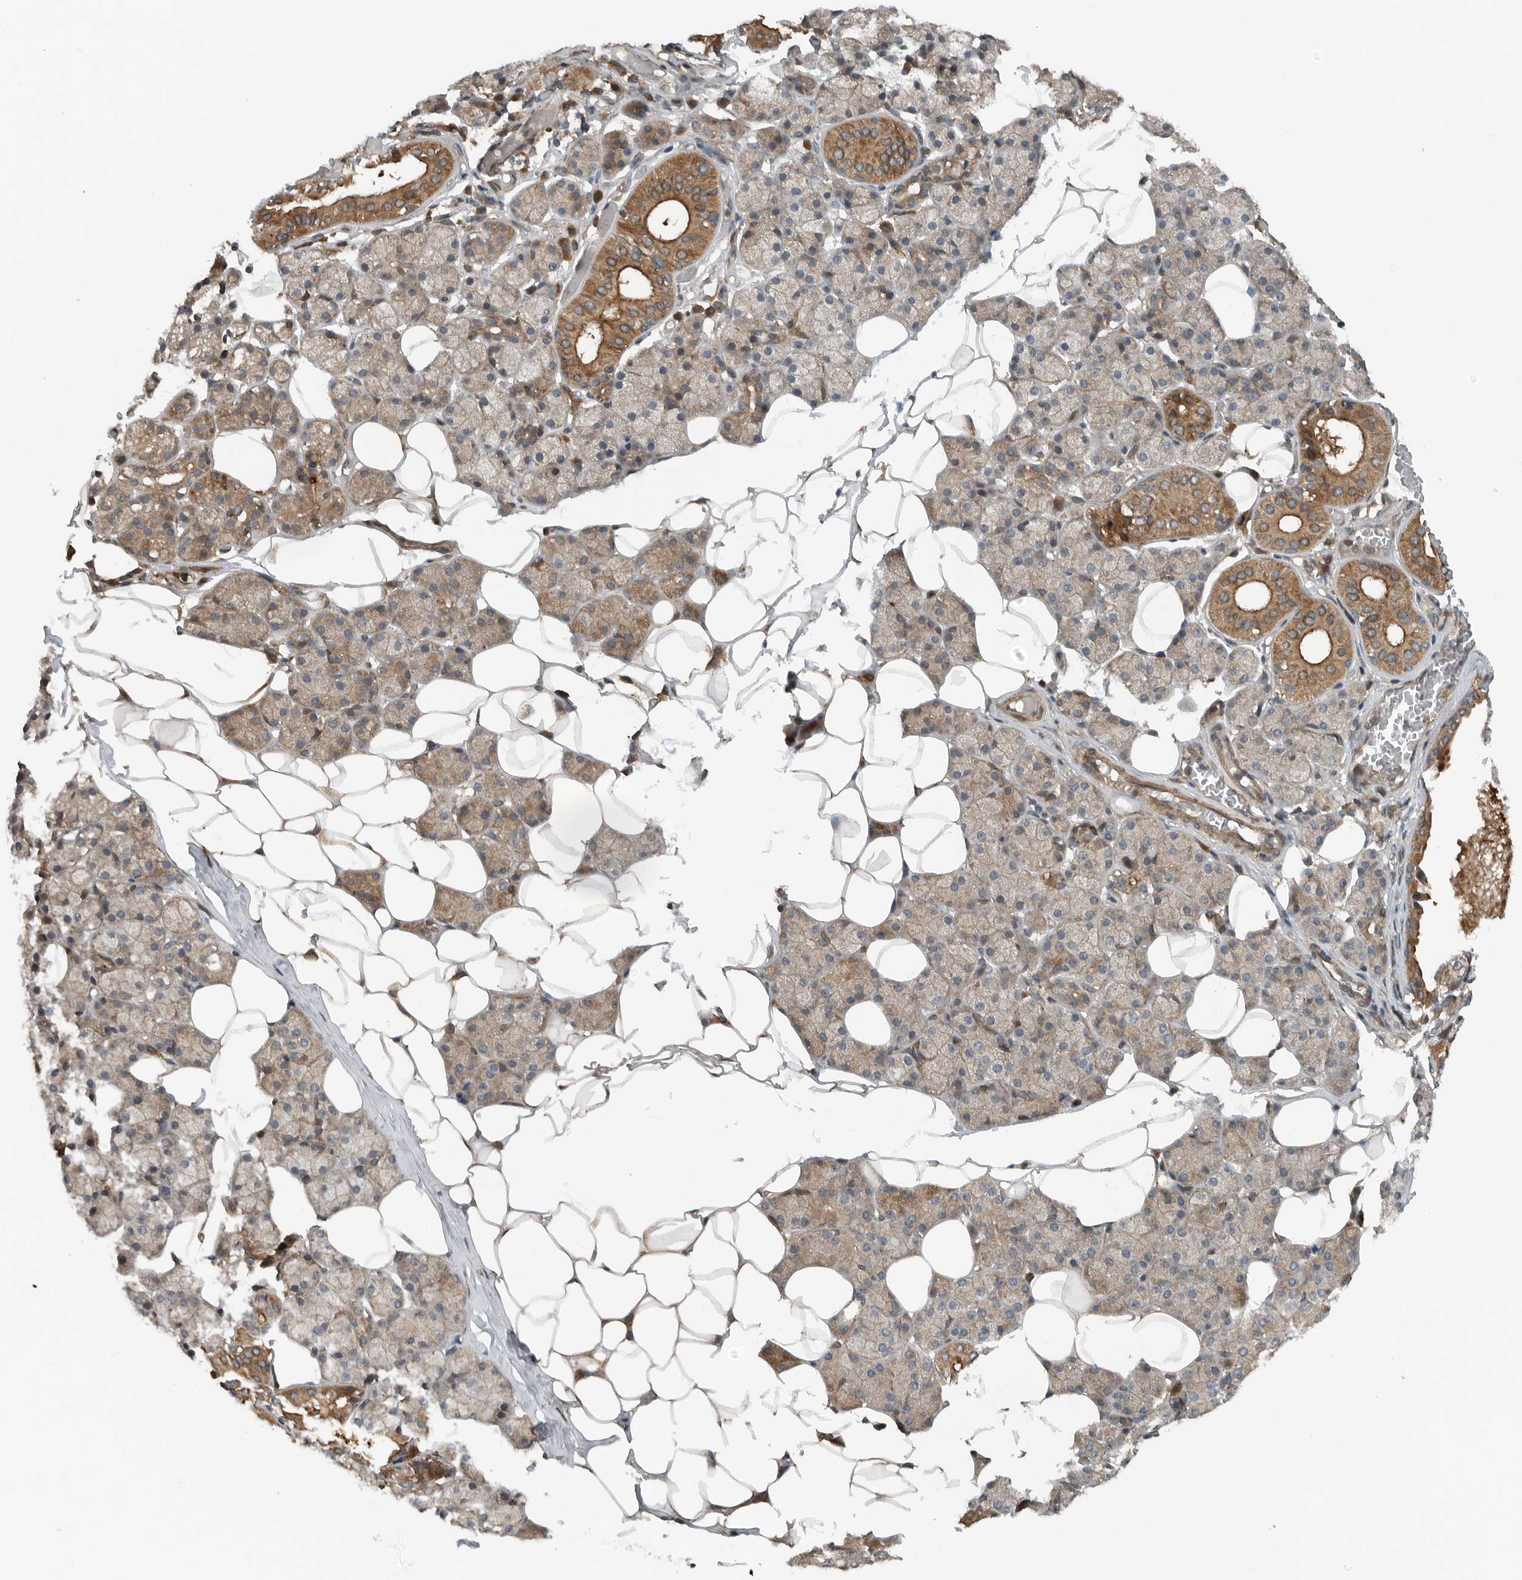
{"staining": {"intensity": "moderate", "quantity": "<25%", "location": "cytoplasmic/membranous"}, "tissue": "salivary gland", "cell_type": "Glandular cells", "image_type": "normal", "snomed": [{"axis": "morphology", "description": "Normal tissue, NOS"}, {"axis": "topography", "description": "Salivary gland"}], "caption": "Immunohistochemistry (IHC) histopathology image of normal salivary gland: salivary gland stained using immunohistochemistry reveals low levels of moderate protein expression localized specifically in the cytoplasmic/membranous of glandular cells, appearing as a cytoplasmic/membranous brown color.", "gene": "AMFR", "patient": {"sex": "female", "age": 33}}